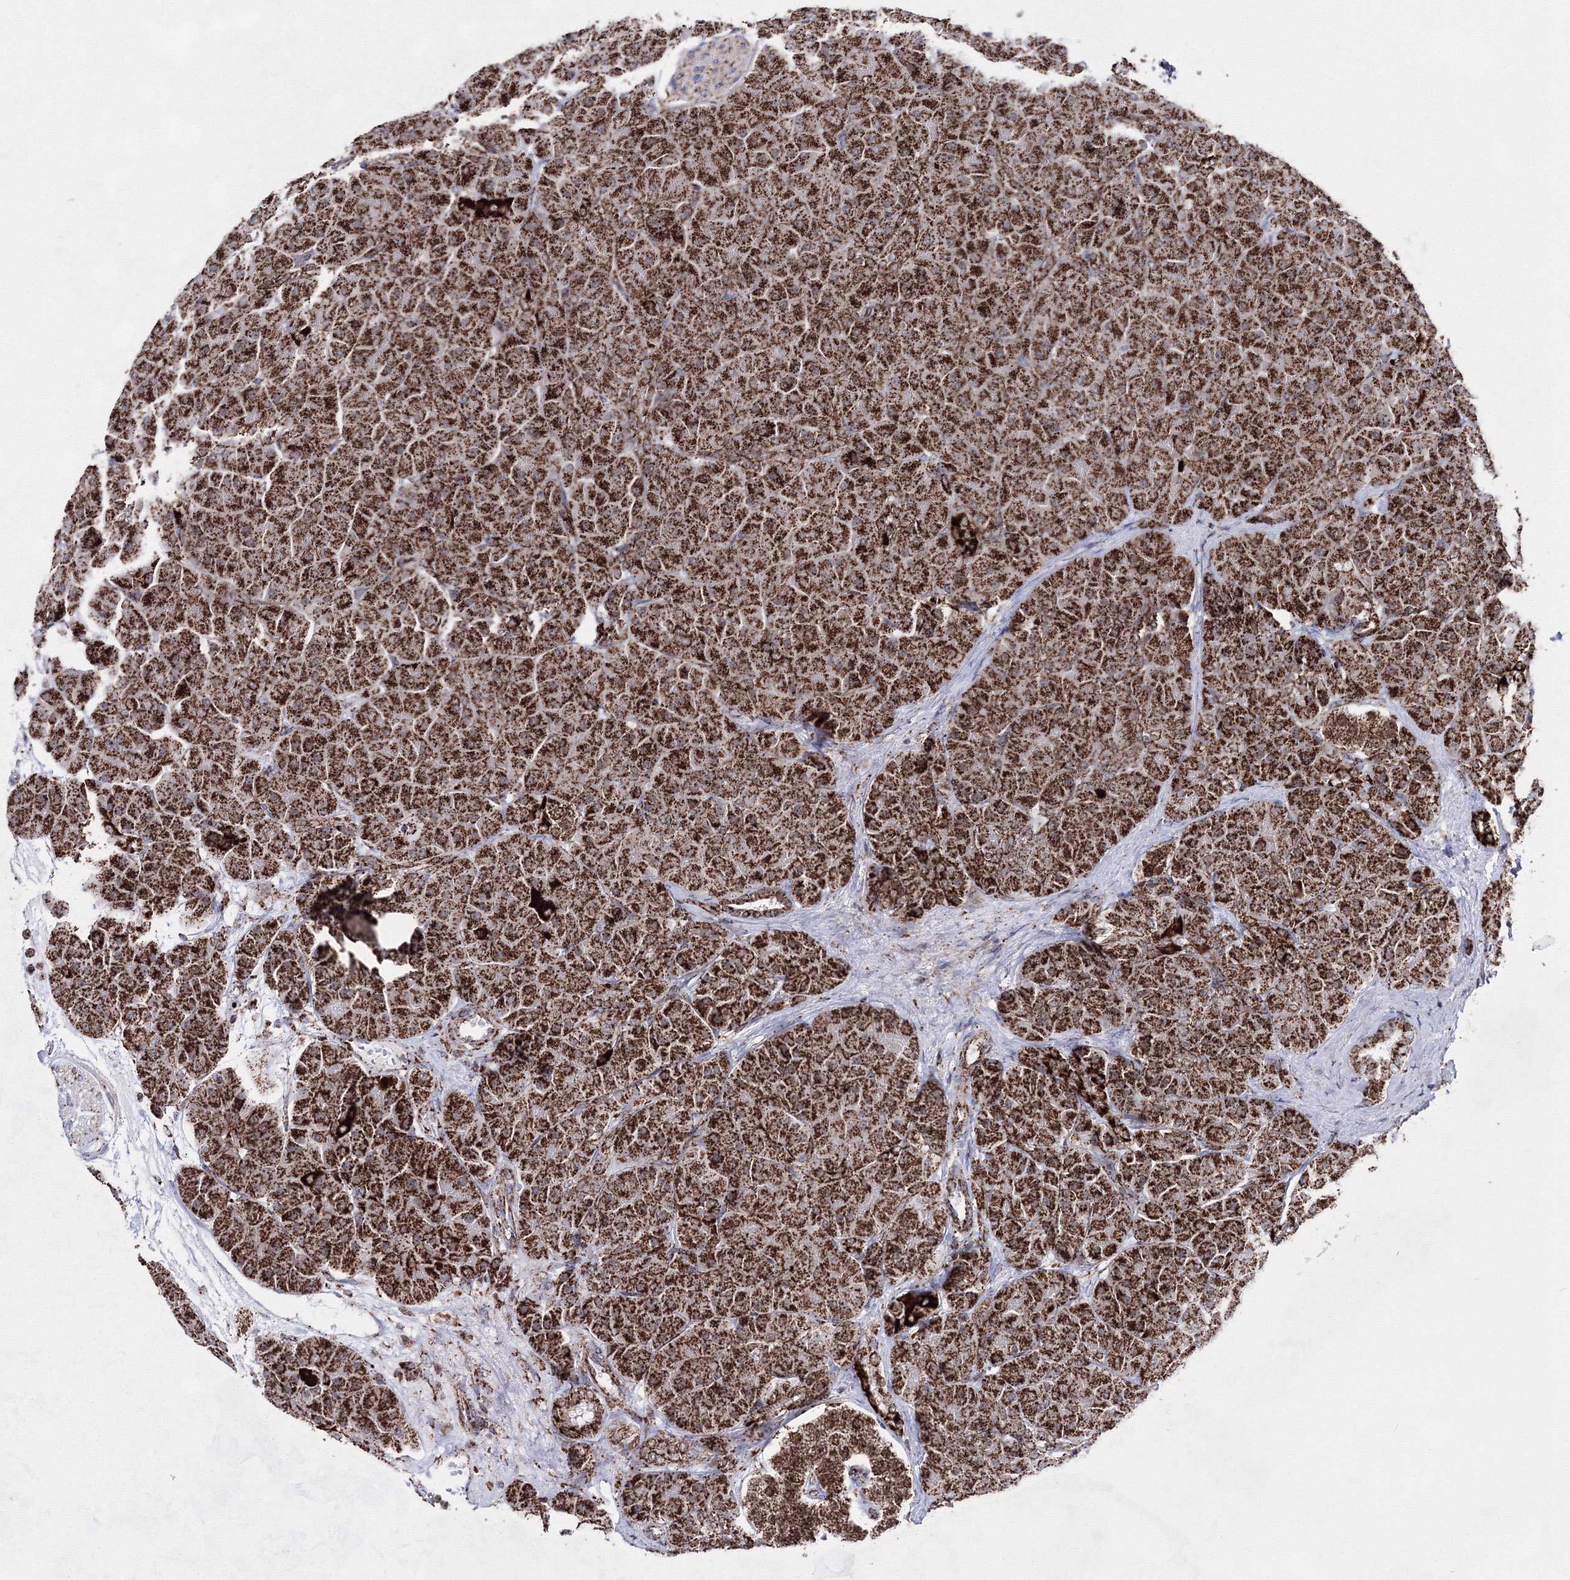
{"staining": {"intensity": "strong", "quantity": ">75%", "location": "cytoplasmic/membranous"}, "tissue": "pancreas", "cell_type": "Exocrine glandular cells", "image_type": "normal", "snomed": [{"axis": "morphology", "description": "Normal tissue, NOS"}, {"axis": "topography", "description": "Pancreas"}], "caption": "Protein staining shows strong cytoplasmic/membranous positivity in approximately >75% of exocrine glandular cells in unremarkable pancreas. (brown staining indicates protein expression, while blue staining denotes nuclei).", "gene": "HADHB", "patient": {"sex": "male", "age": 66}}